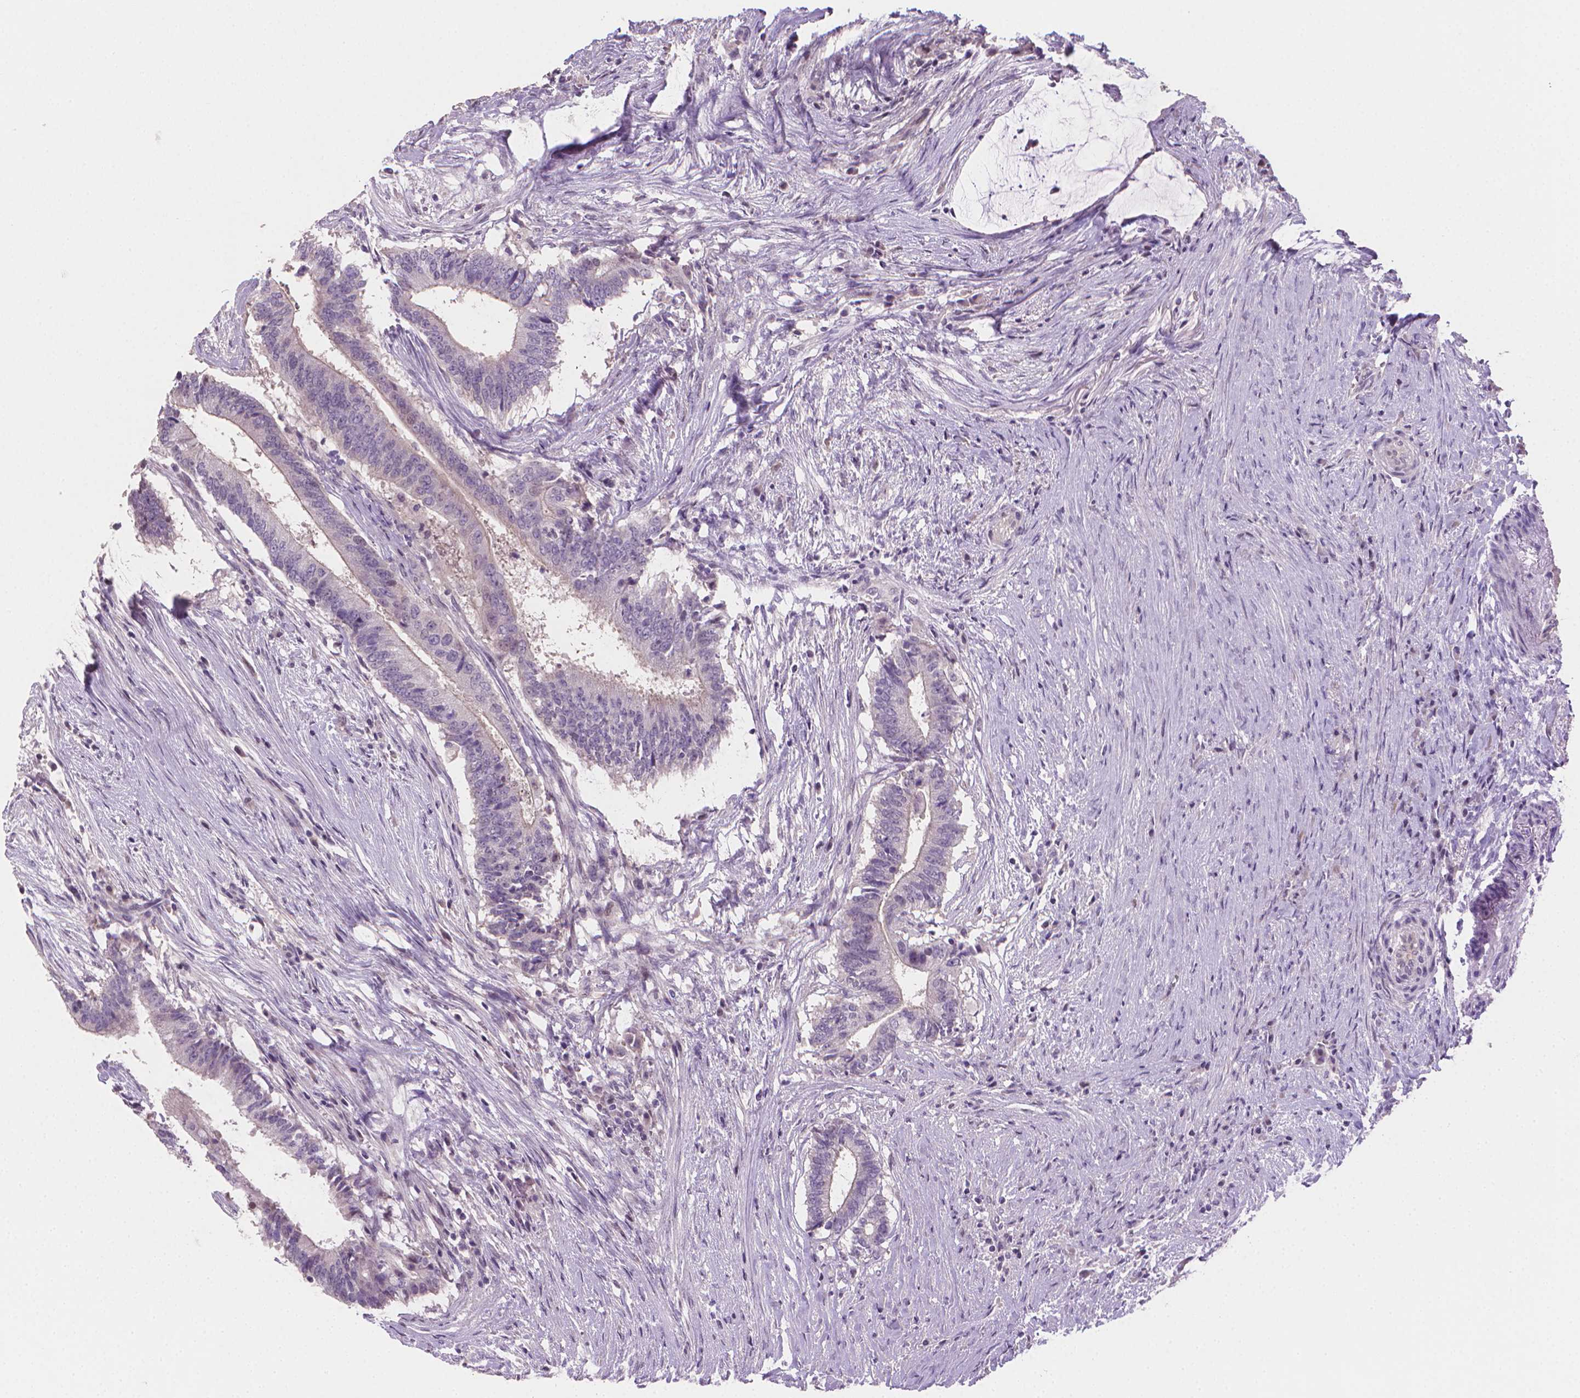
{"staining": {"intensity": "negative", "quantity": "none", "location": "none"}, "tissue": "colorectal cancer", "cell_type": "Tumor cells", "image_type": "cancer", "snomed": [{"axis": "morphology", "description": "Adenocarcinoma, NOS"}, {"axis": "topography", "description": "Colon"}], "caption": "This is a image of immunohistochemistry staining of colorectal adenocarcinoma, which shows no staining in tumor cells.", "gene": "CLXN", "patient": {"sex": "female", "age": 43}}